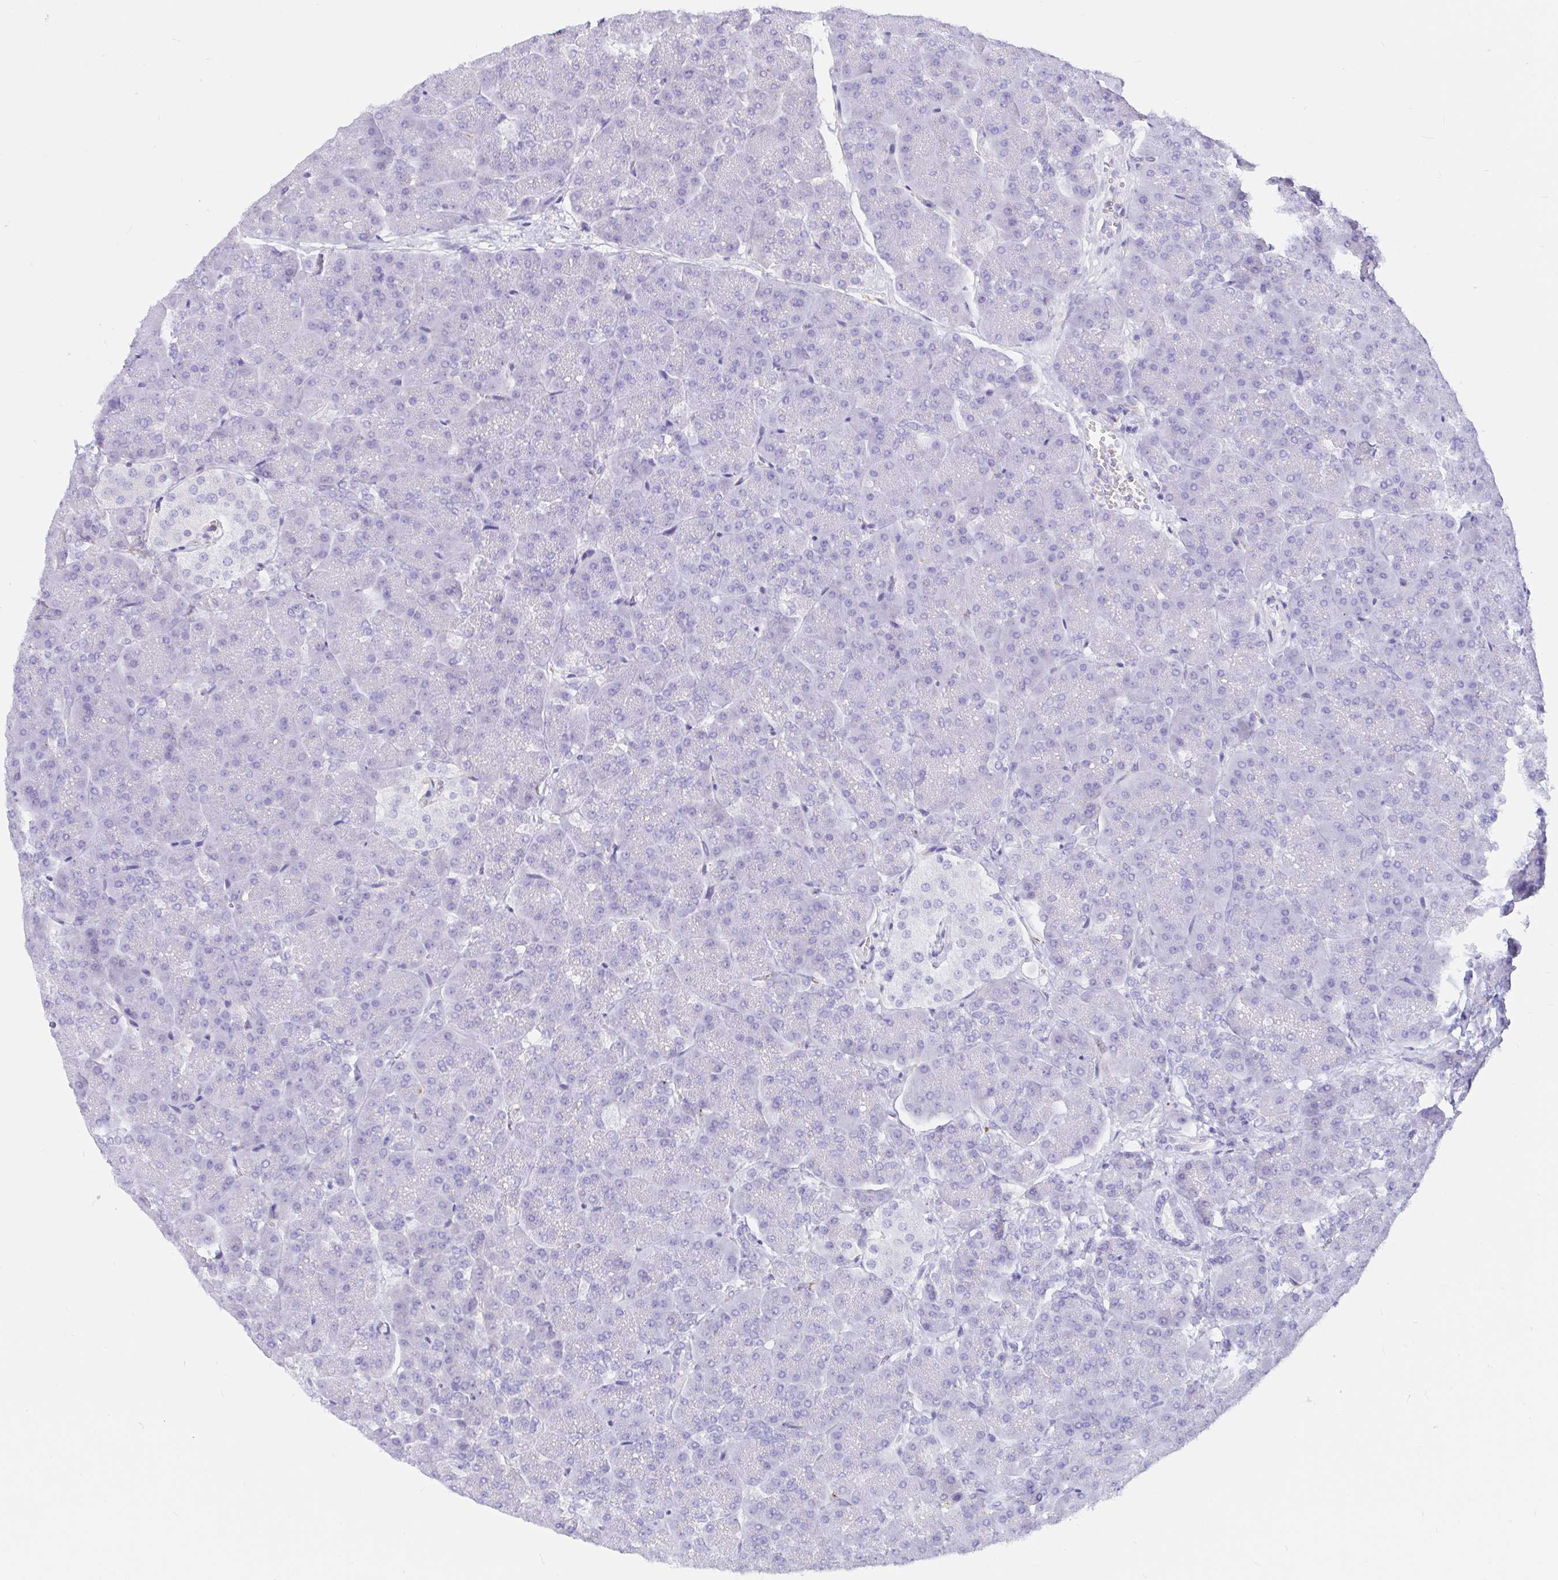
{"staining": {"intensity": "negative", "quantity": "none", "location": "none"}, "tissue": "pancreas", "cell_type": "Exocrine glandular cells", "image_type": "normal", "snomed": [{"axis": "morphology", "description": "Normal tissue, NOS"}, {"axis": "topography", "description": "Pancreas"}, {"axis": "topography", "description": "Peripheral nerve tissue"}], "caption": "An image of pancreas stained for a protein exhibits no brown staining in exocrine glandular cells. (DAB immunohistochemistry (IHC), high magnification).", "gene": "CCDC62", "patient": {"sex": "male", "age": 54}}